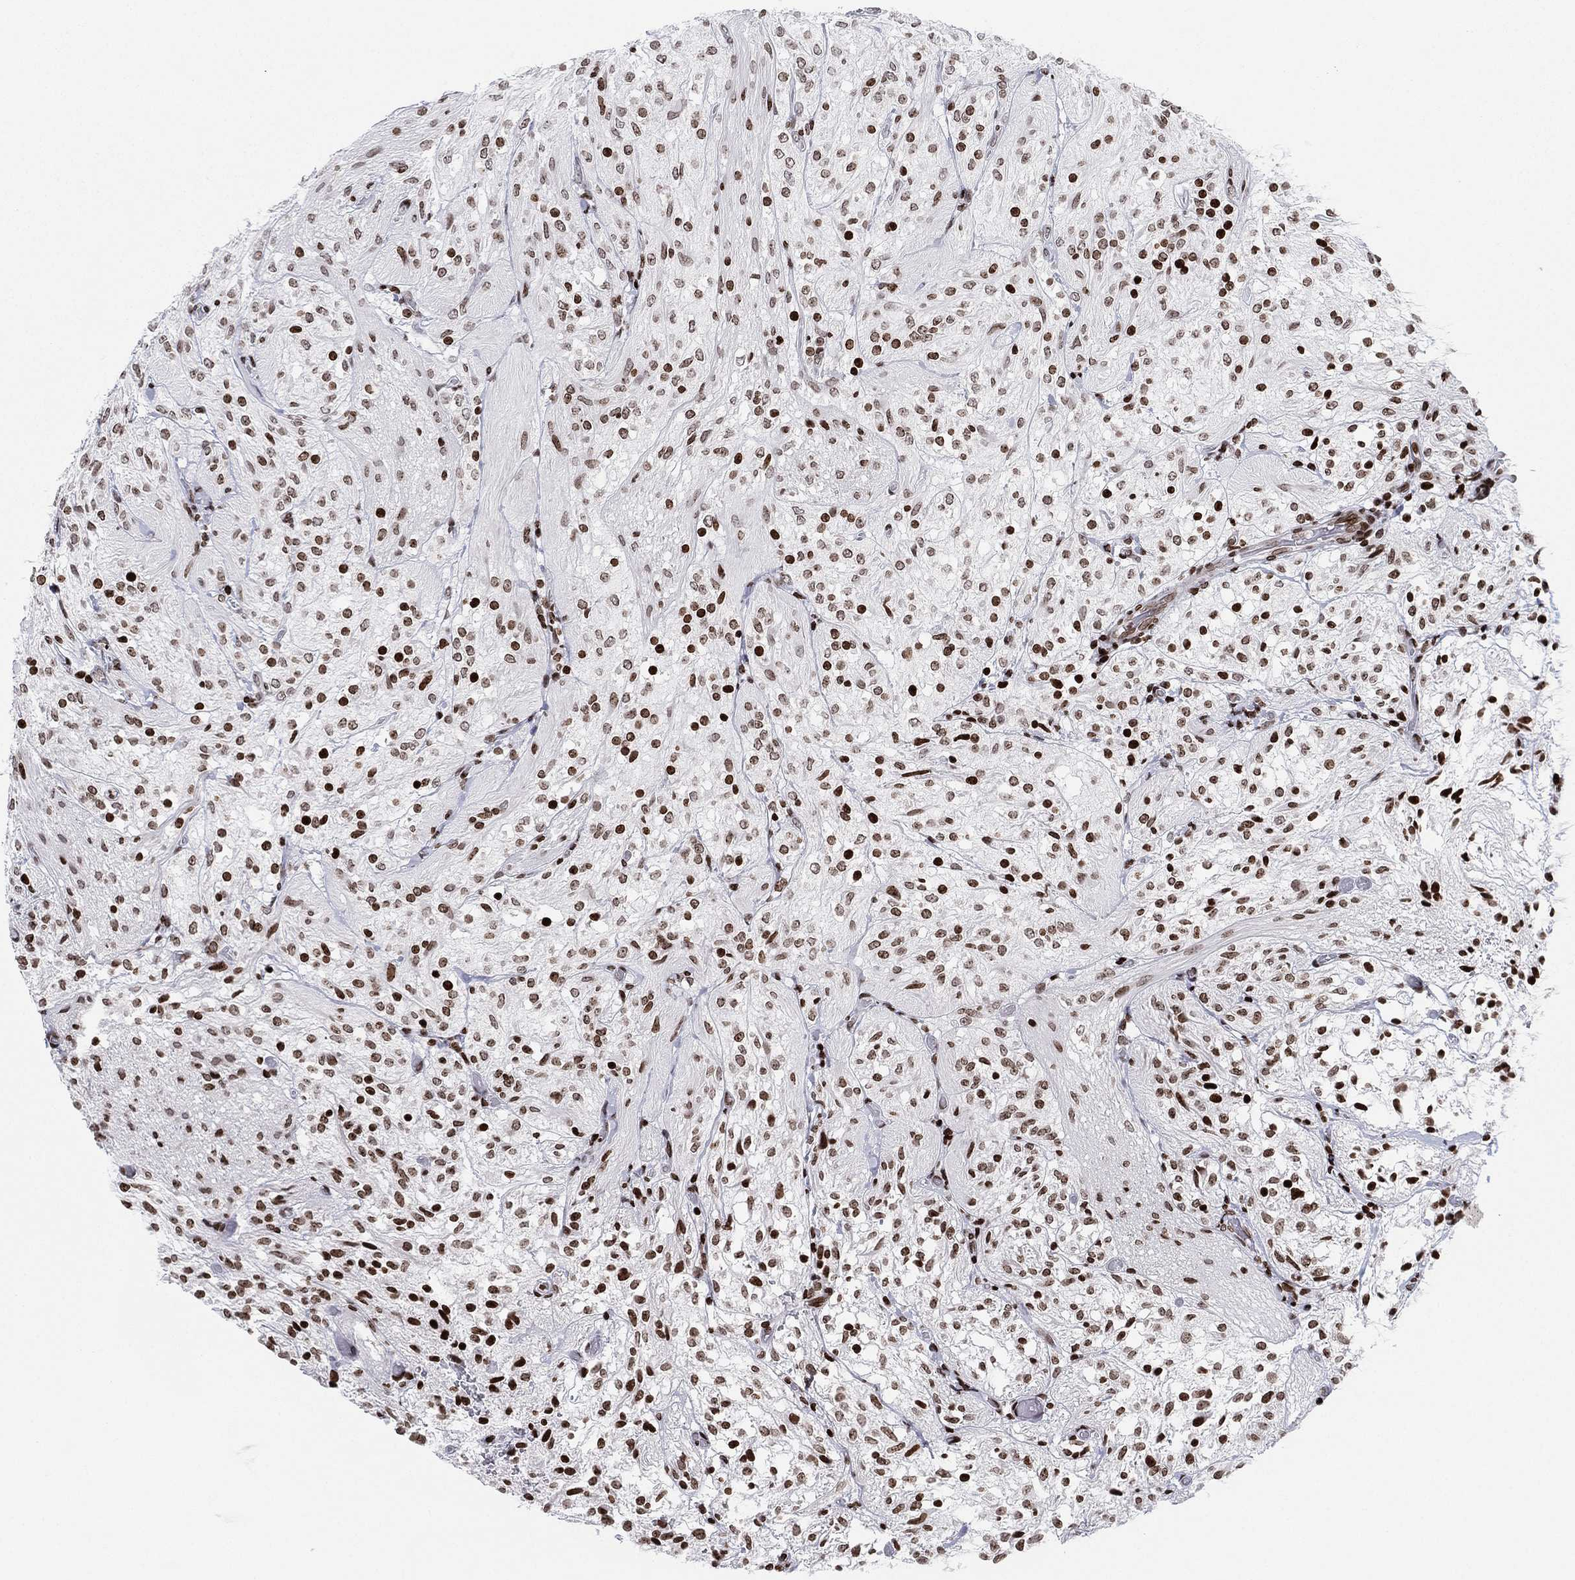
{"staining": {"intensity": "strong", "quantity": "<25%", "location": "nuclear"}, "tissue": "glioma", "cell_type": "Tumor cells", "image_type": "cancer", "snomed": [{"axis": "morphology", "description": "Glioma, malignant, Low grade"}, {"axis": "topography", "description": "Brain"}], "caption": "Protein expression by immunohistochemistry (IHC) reveals strong nuclear staining in approximately <25% of tumor cells in low-grade glioma (malignant).", "gene": "MFSD14A", "patient": {"sex": "male", "age": 3}}